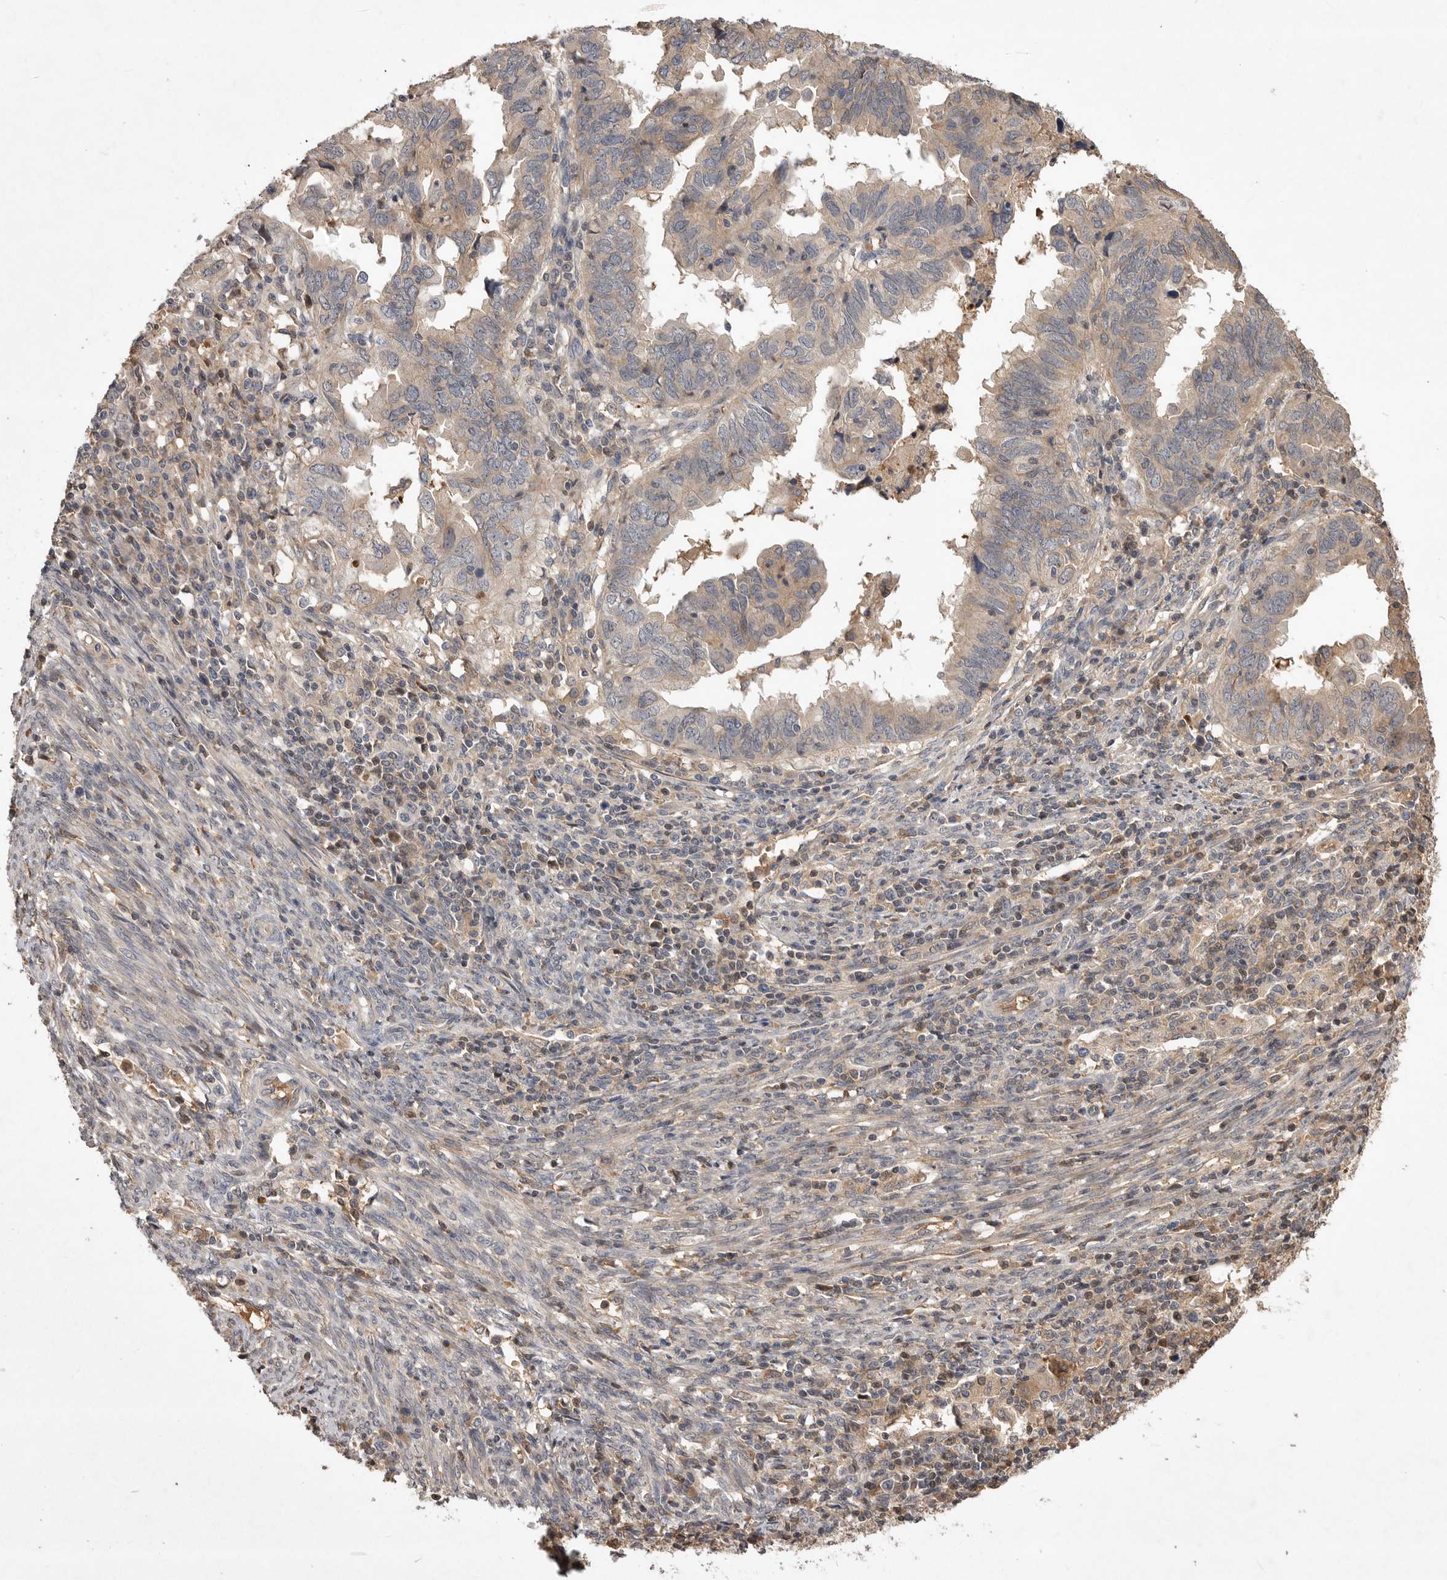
{"staining": {"intensity": "moderate", "quantity": "25%-75%", "location": "cytoplasmic/membranous"}, "tissue": "endometrial cancer", "cell_type": "Tumor cells", "image_type": "cancer", "snomed": [{"axis": "morphology", "description": "Adenocarcinoma, NOS"}, {"axis": "topography", "description": "Uterus"}], "caption": "Moderate cytoplasmic/membranous protein staining is appreciated in about 25%-75% of tumor cells in endometrial cancer. (IHC, brightfield microscopy, high magnification).", "gene": "VN1R4", "patient": {"sex": "female", "age": 77}}